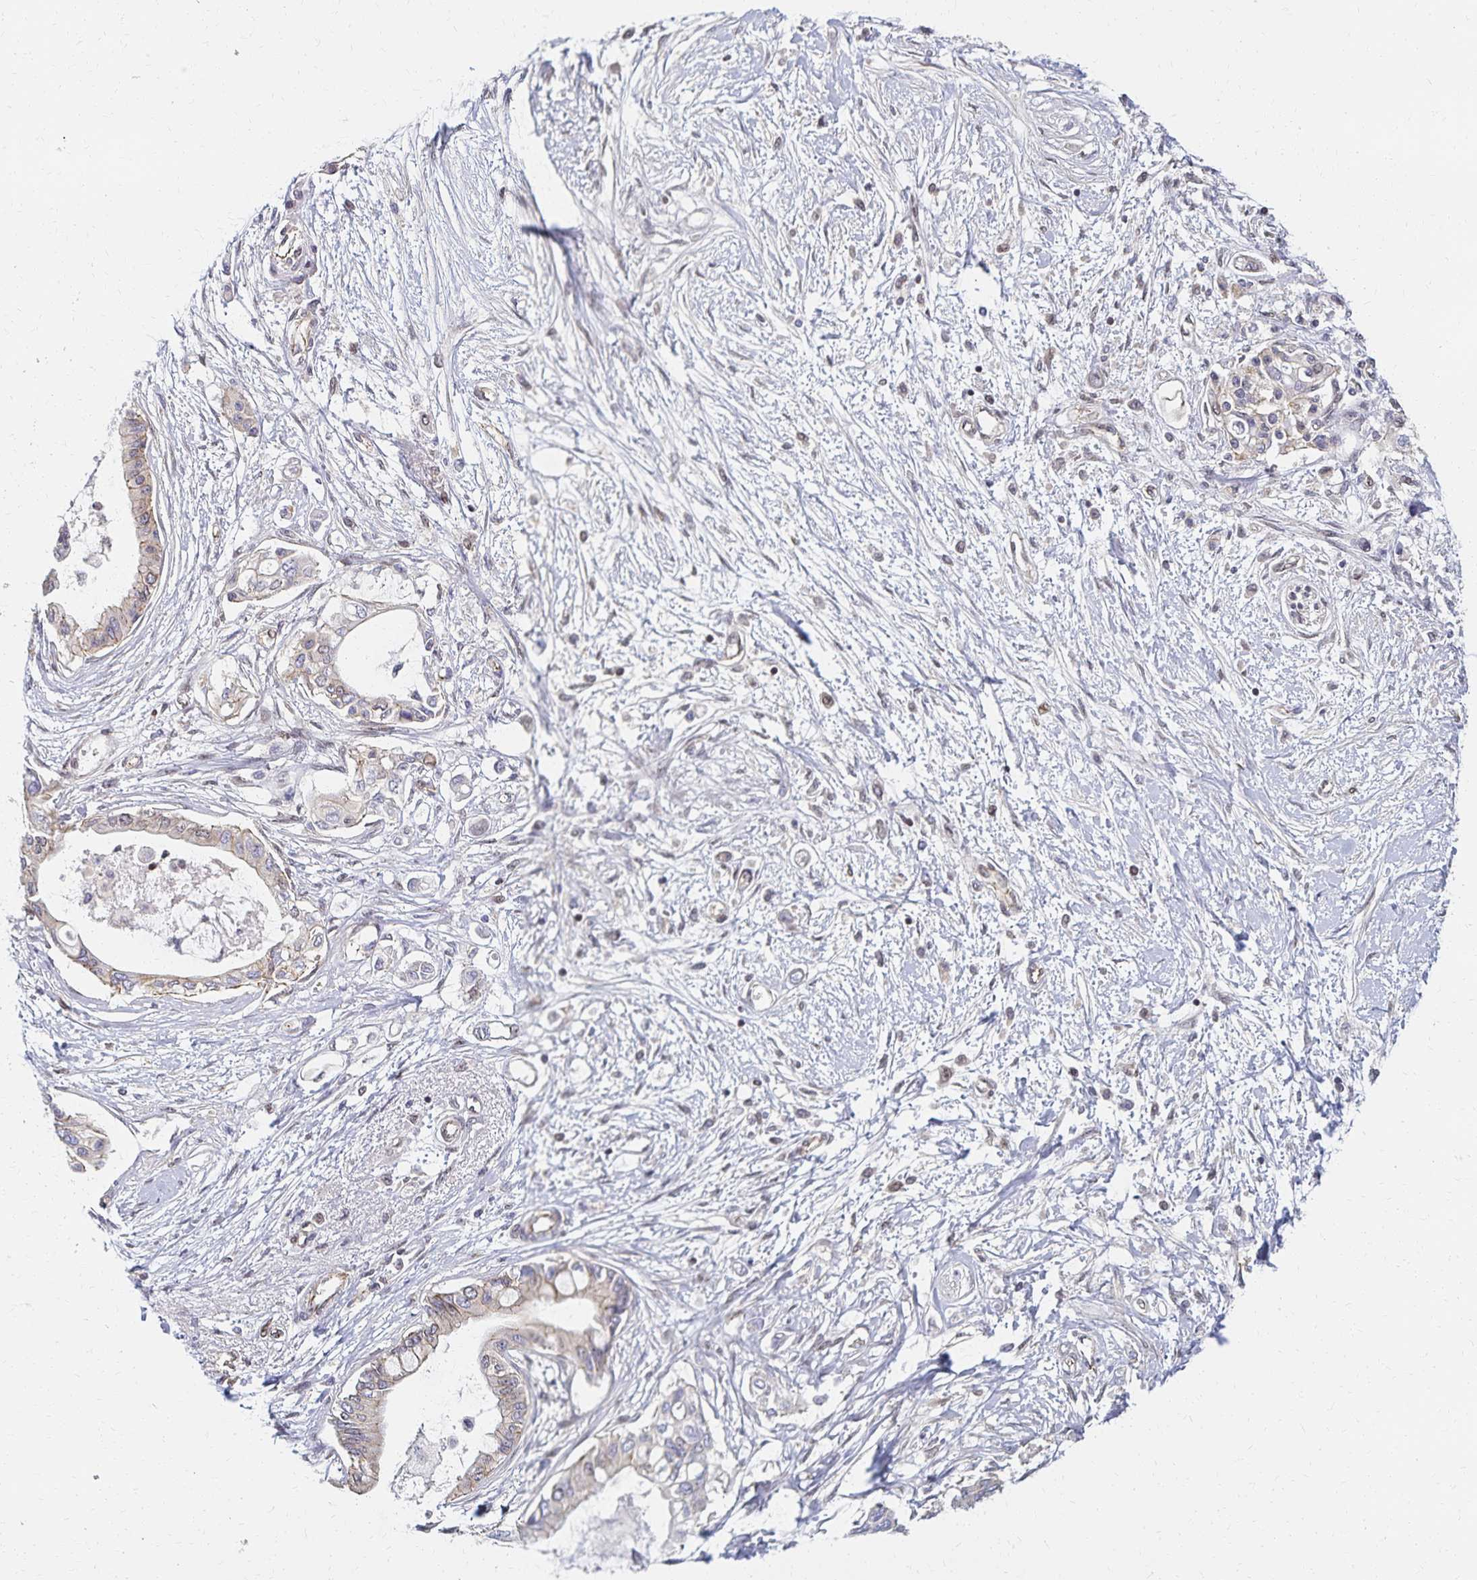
{"staining": {"intensity": "negative", "quantity": "none", "location": "none"}, "tissue": "pancreatic cancer", "cell_type": "Tumor cells", "image_type": "cancer", "snomed": [{"axis": "morphology", "description": "Adenocarcinoma, NOS"}, {"axis": "topography", "description": "Pancreas"}], "caption": "A micrograph of human pancreatic cancer (adenocarcinoma) is negative for staining in tumor cells.", "gene": "RAB9B", "patient": {"sex": "female", "age": 77}}